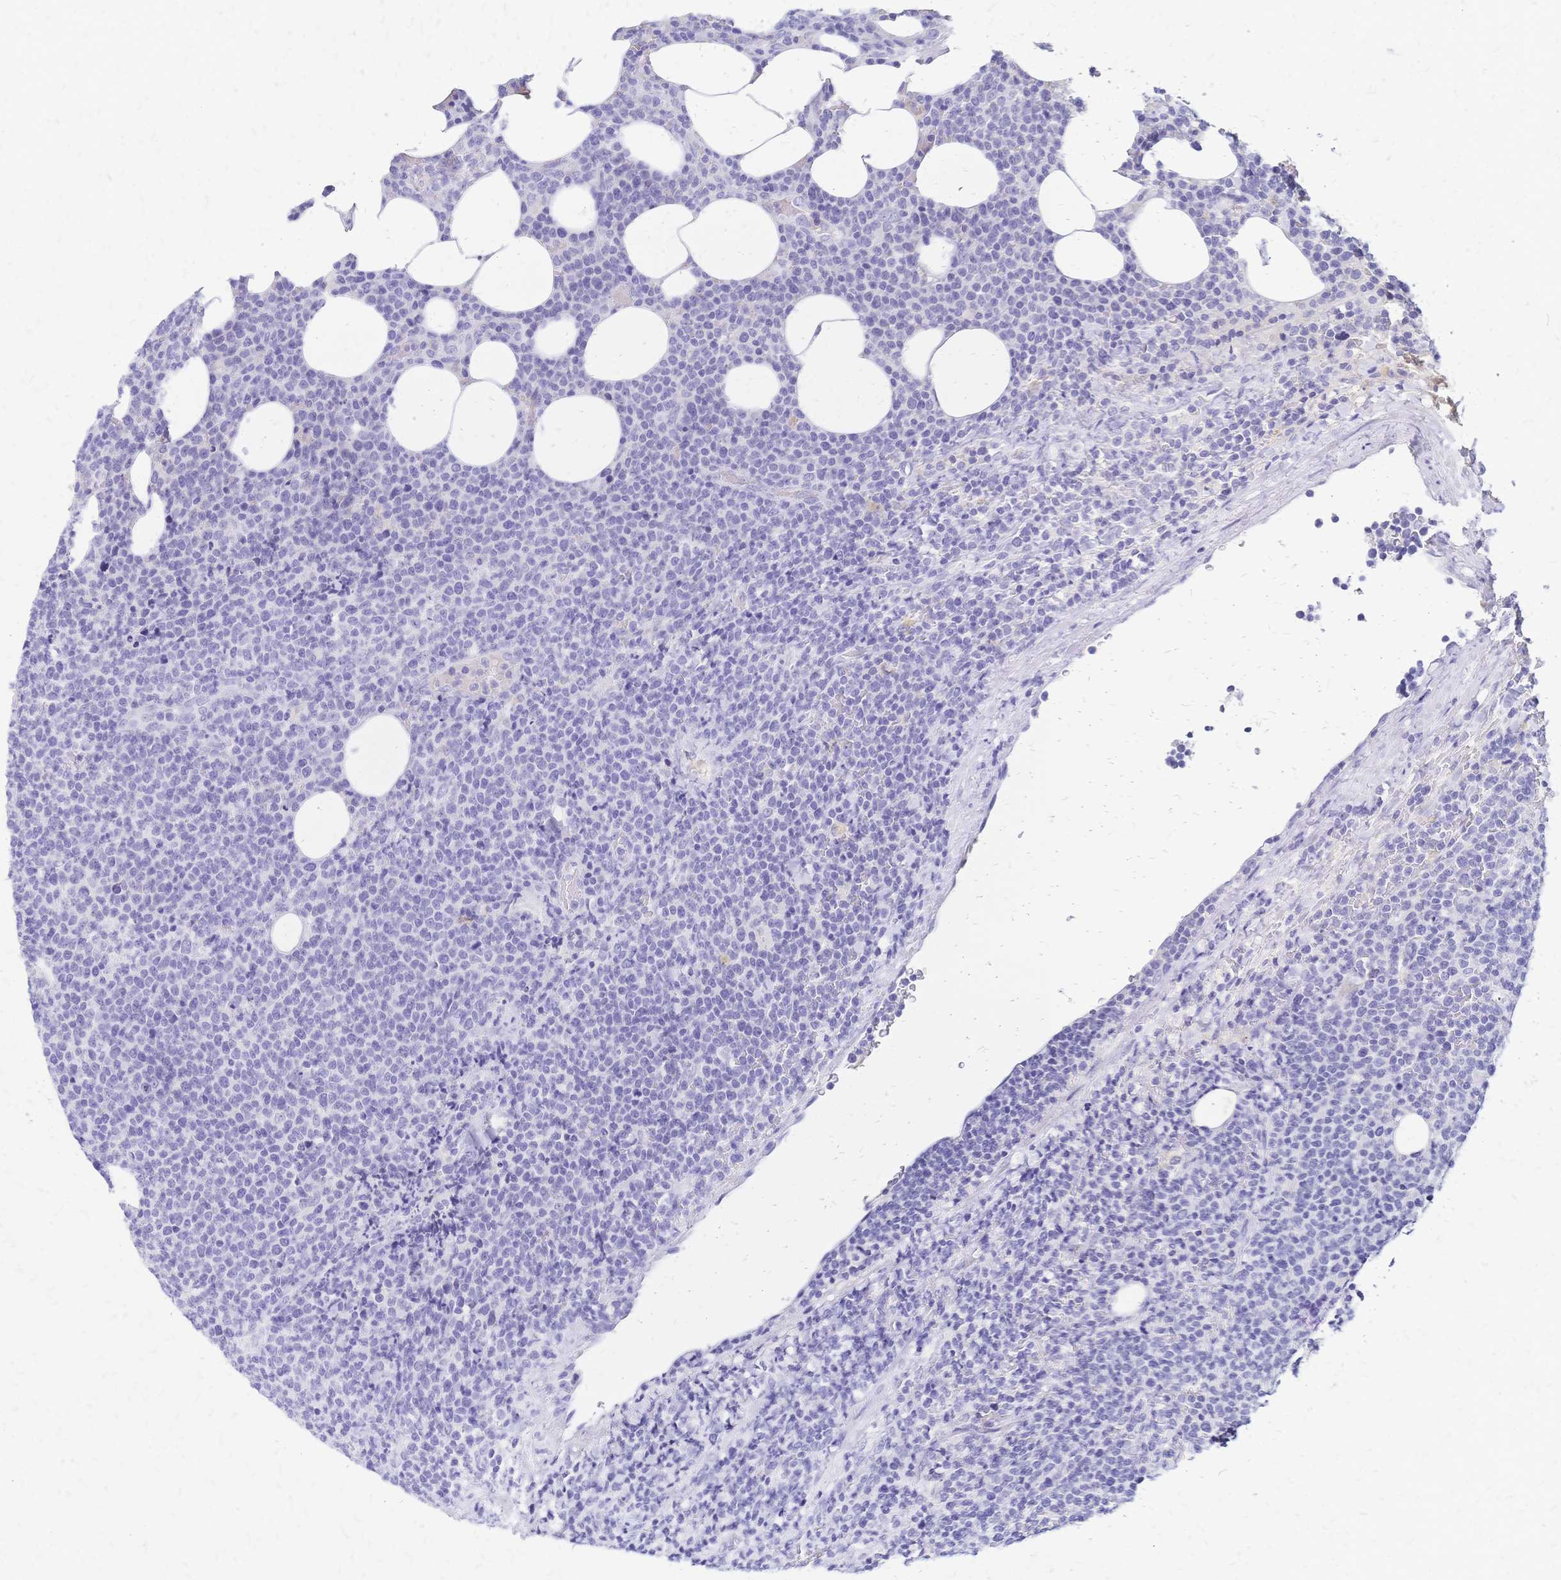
{"staining": {"intensity": "negative", "quantity": "none", "location": "none"}, "tissue": "lymphoma", "cell_type": "Tumor cells", "image_type": "cancer", "snomed": [{"axis": "morphology", "description": "Malignant lymphoma, non-Hodgkin's type, High grade"}, {"axis": "topography", "description": "Lymph node"}], "caption": "A photomicrograph of lymphoma stained for a protein demonstrates no brown staining in tumor cells.", "gene": "FA2H", "patient": {"sex": "male", "age": 61}}